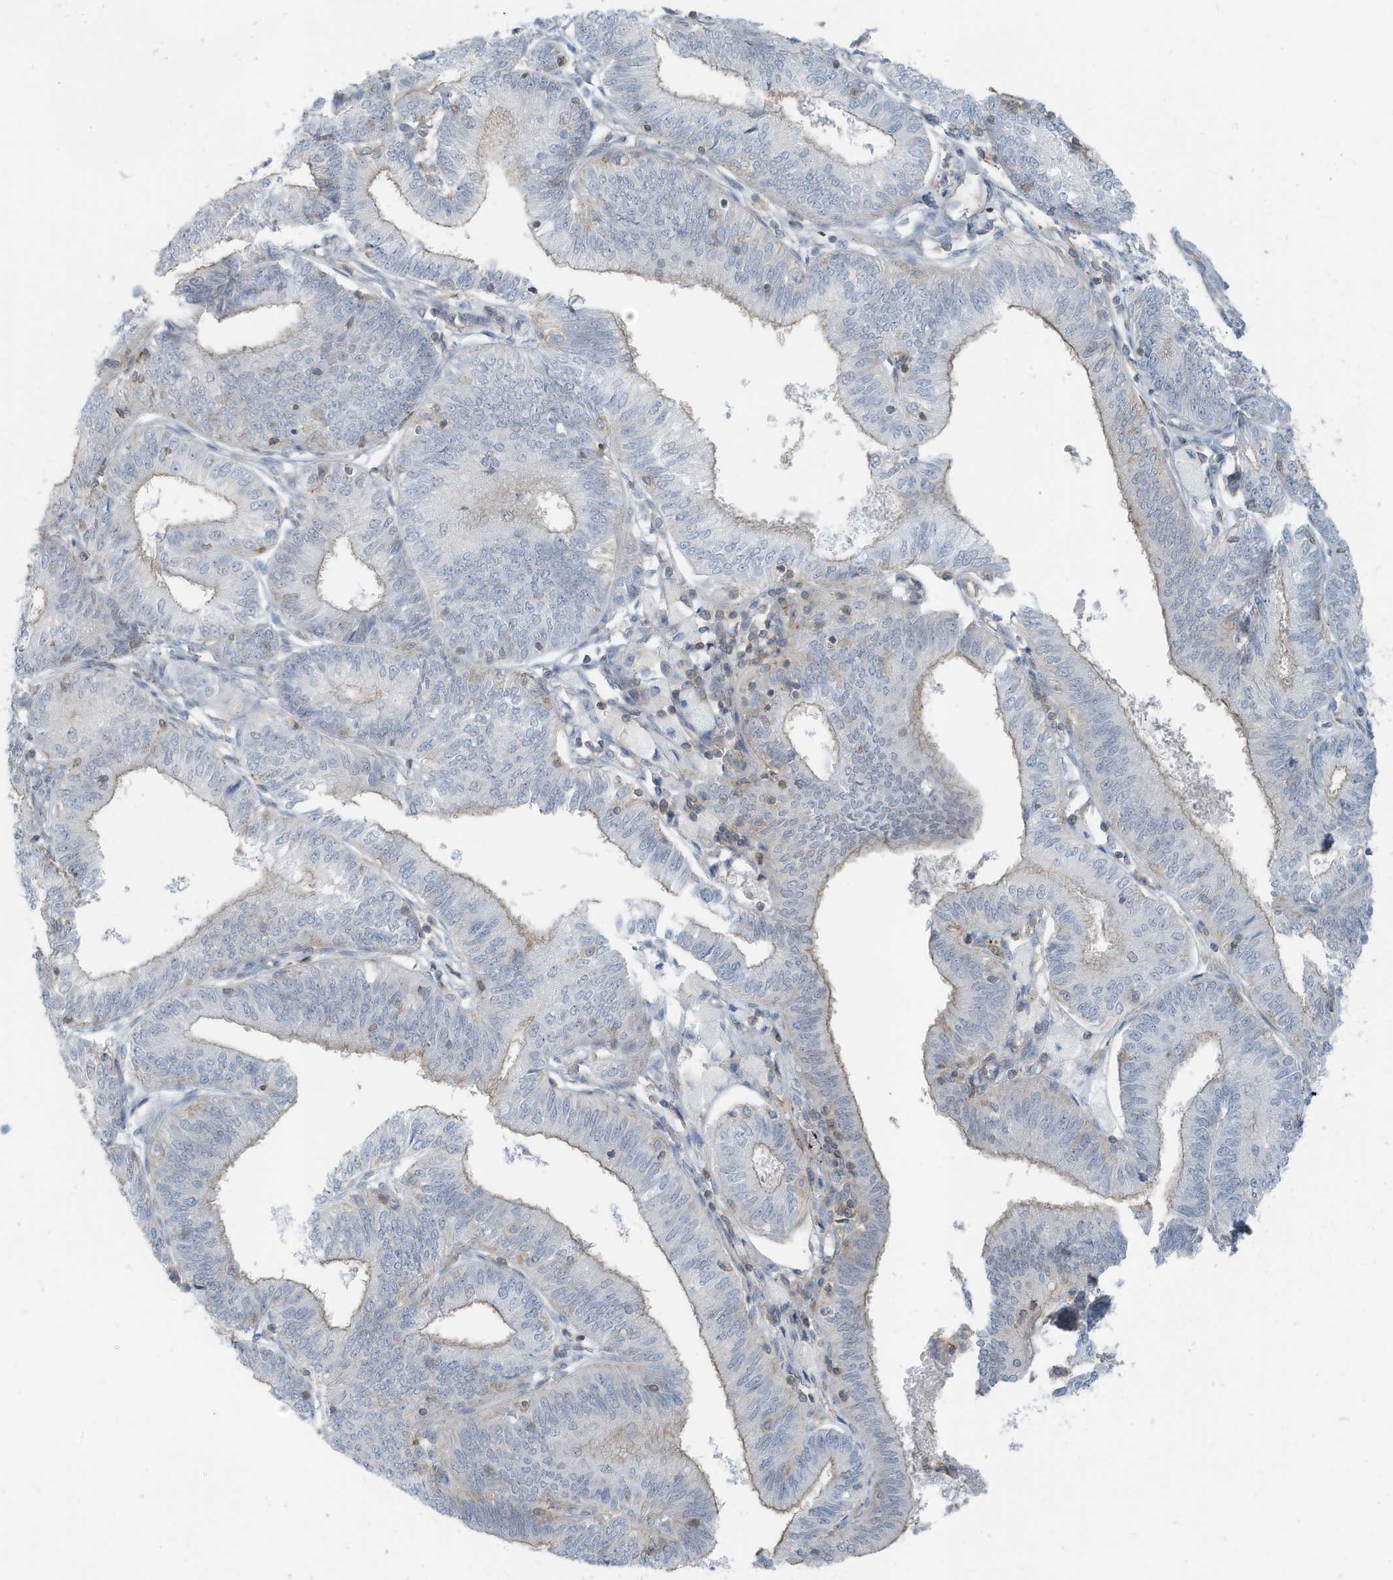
{"staining": {"intensity": "weak", "quantity": ">75%", "location": "cytoplasmic/membranous"}, "tissue": "endometrial cancer", "cell_type": "Tumor cells", "image_type": "cancer", "snomed": [{"axis": "morphology", "description": "Adenocarcinoma, NOS"}, {"axis": "topography", "description": "Endometrium"}], "caption": "Immunohistochemical staining of human adenocarcinoma (endometrial) reveals low levels of weak cytoplasmic/membranous expression in approximately >75% of tumor cells.", "gene": "ZNF846", "patient": {"sex": "female", "age": 51}}